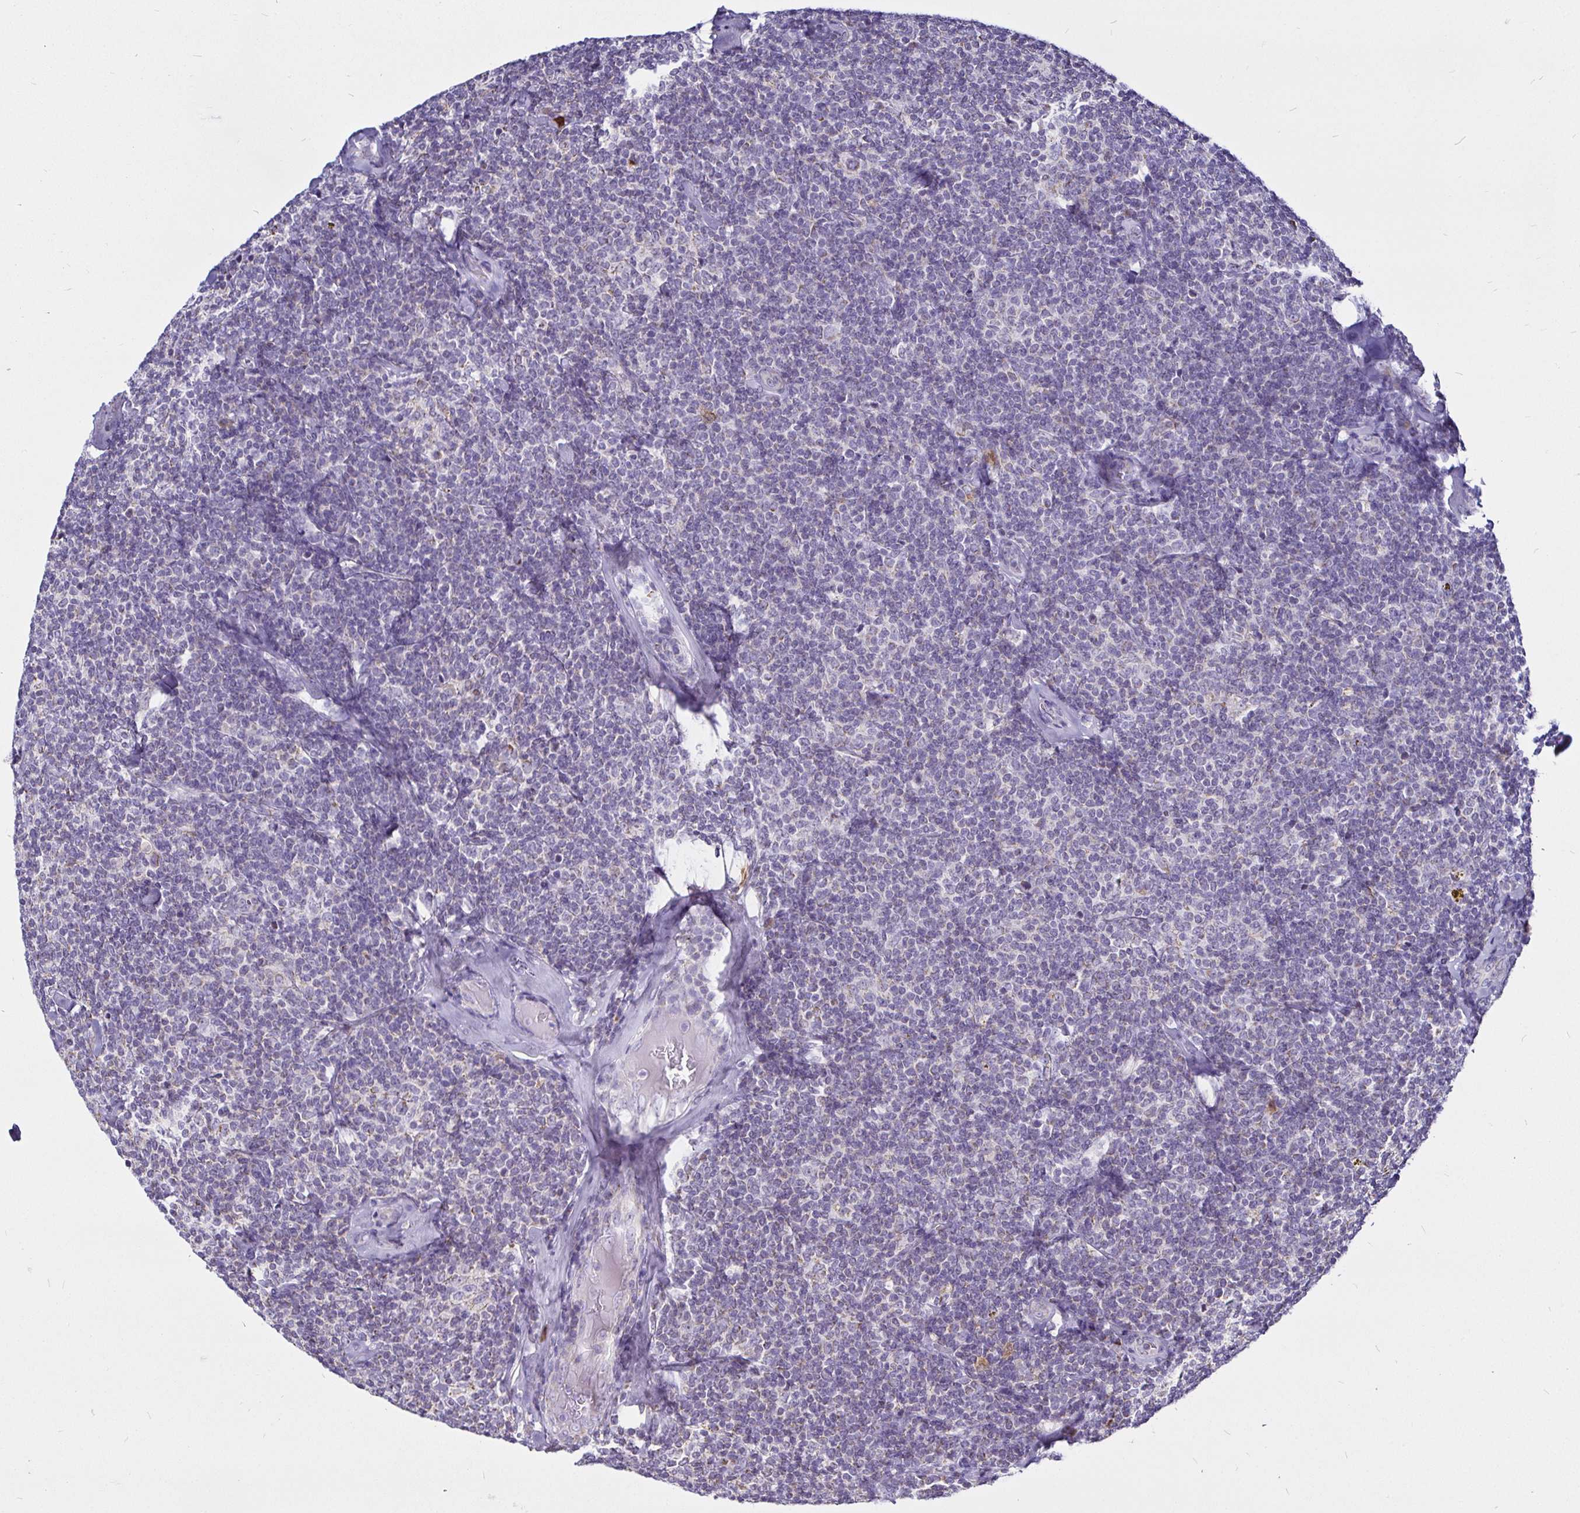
{"staining": {"intensity": "negative", "quantity": "none", "location": "none"}, "tissue": "lymphoma", "cell_type": "Tumor cells", "image_type": "cancer", "snomed": [{"axis": "morphology", "description": "Malignant lymphoma, non-Hodgkin's type, Low grade"}, {"axis": "topography", "description": "Lymph node"}], "caption": "IHC image of lymphoma stained for a protein (brown), which shows no staining in tumor cells. (DAB (3,3'-diaminobenzidine) immunohistochemistry visualized using brightfield microscopy, high magnification).", "gene": "PGAM2", "patient": {"sex": "female", "age": 56}}